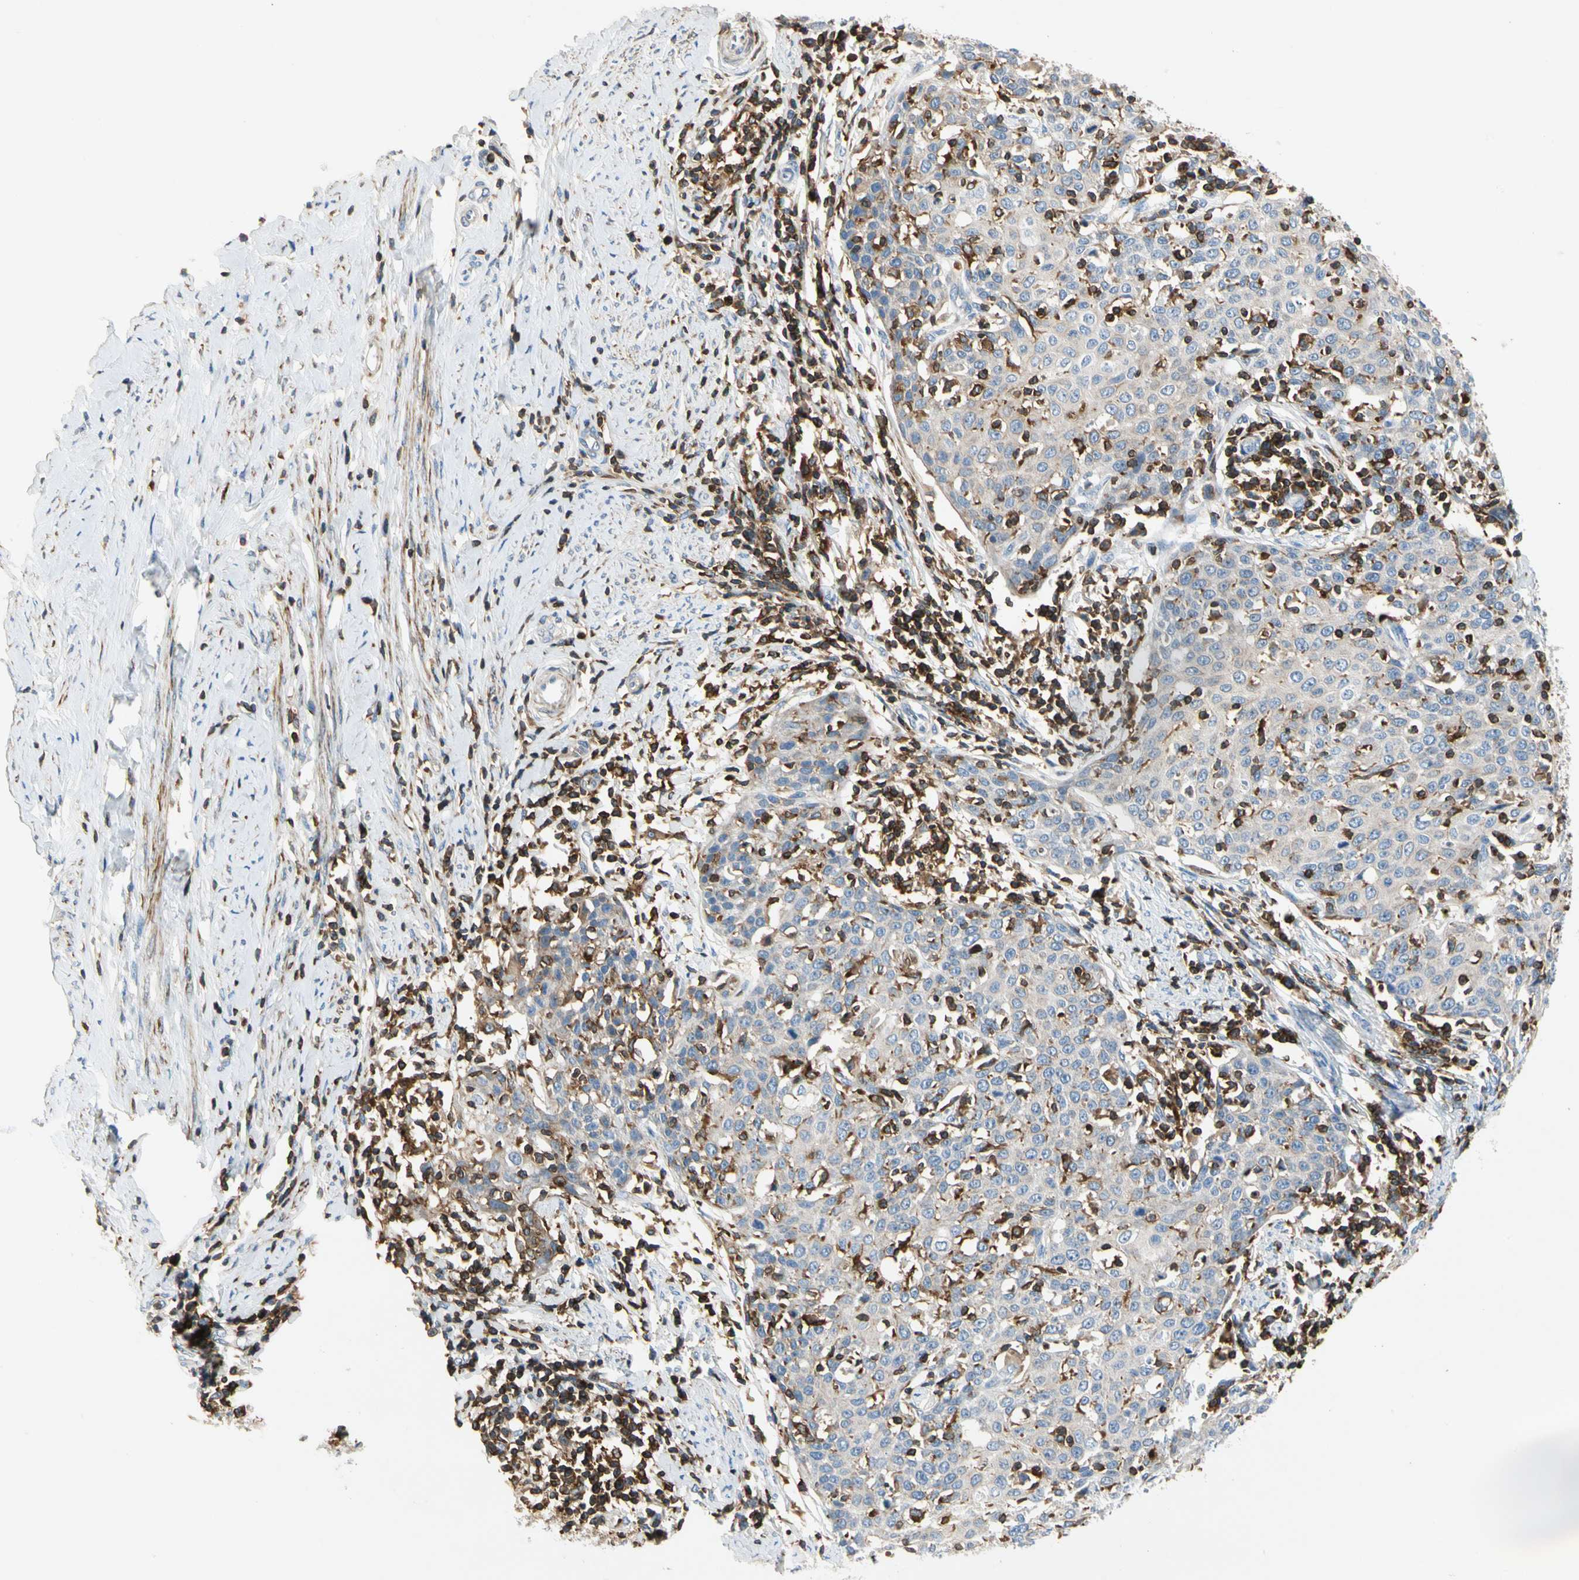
{"staining": {"intensity": "negative", "quantity": "none", "location": "none"}, "tissue": "cervical cancer", "cell_type": "Tumor cells", "image_type": "cancer", "snomed": [{"axis": "morphology", "description": "Squamous cell carcinoma, NOS"}, {"axis": "topography", "description": "Cervix"}], "caption": "Human cervical cancer (squamous cell carcinoma) stained for a protein using immunohistochemistry (IHC) demonstrates no positivity in tumor cells.", "gene": "FMNL1", "patient": {"sex": "female", "age": 38}}